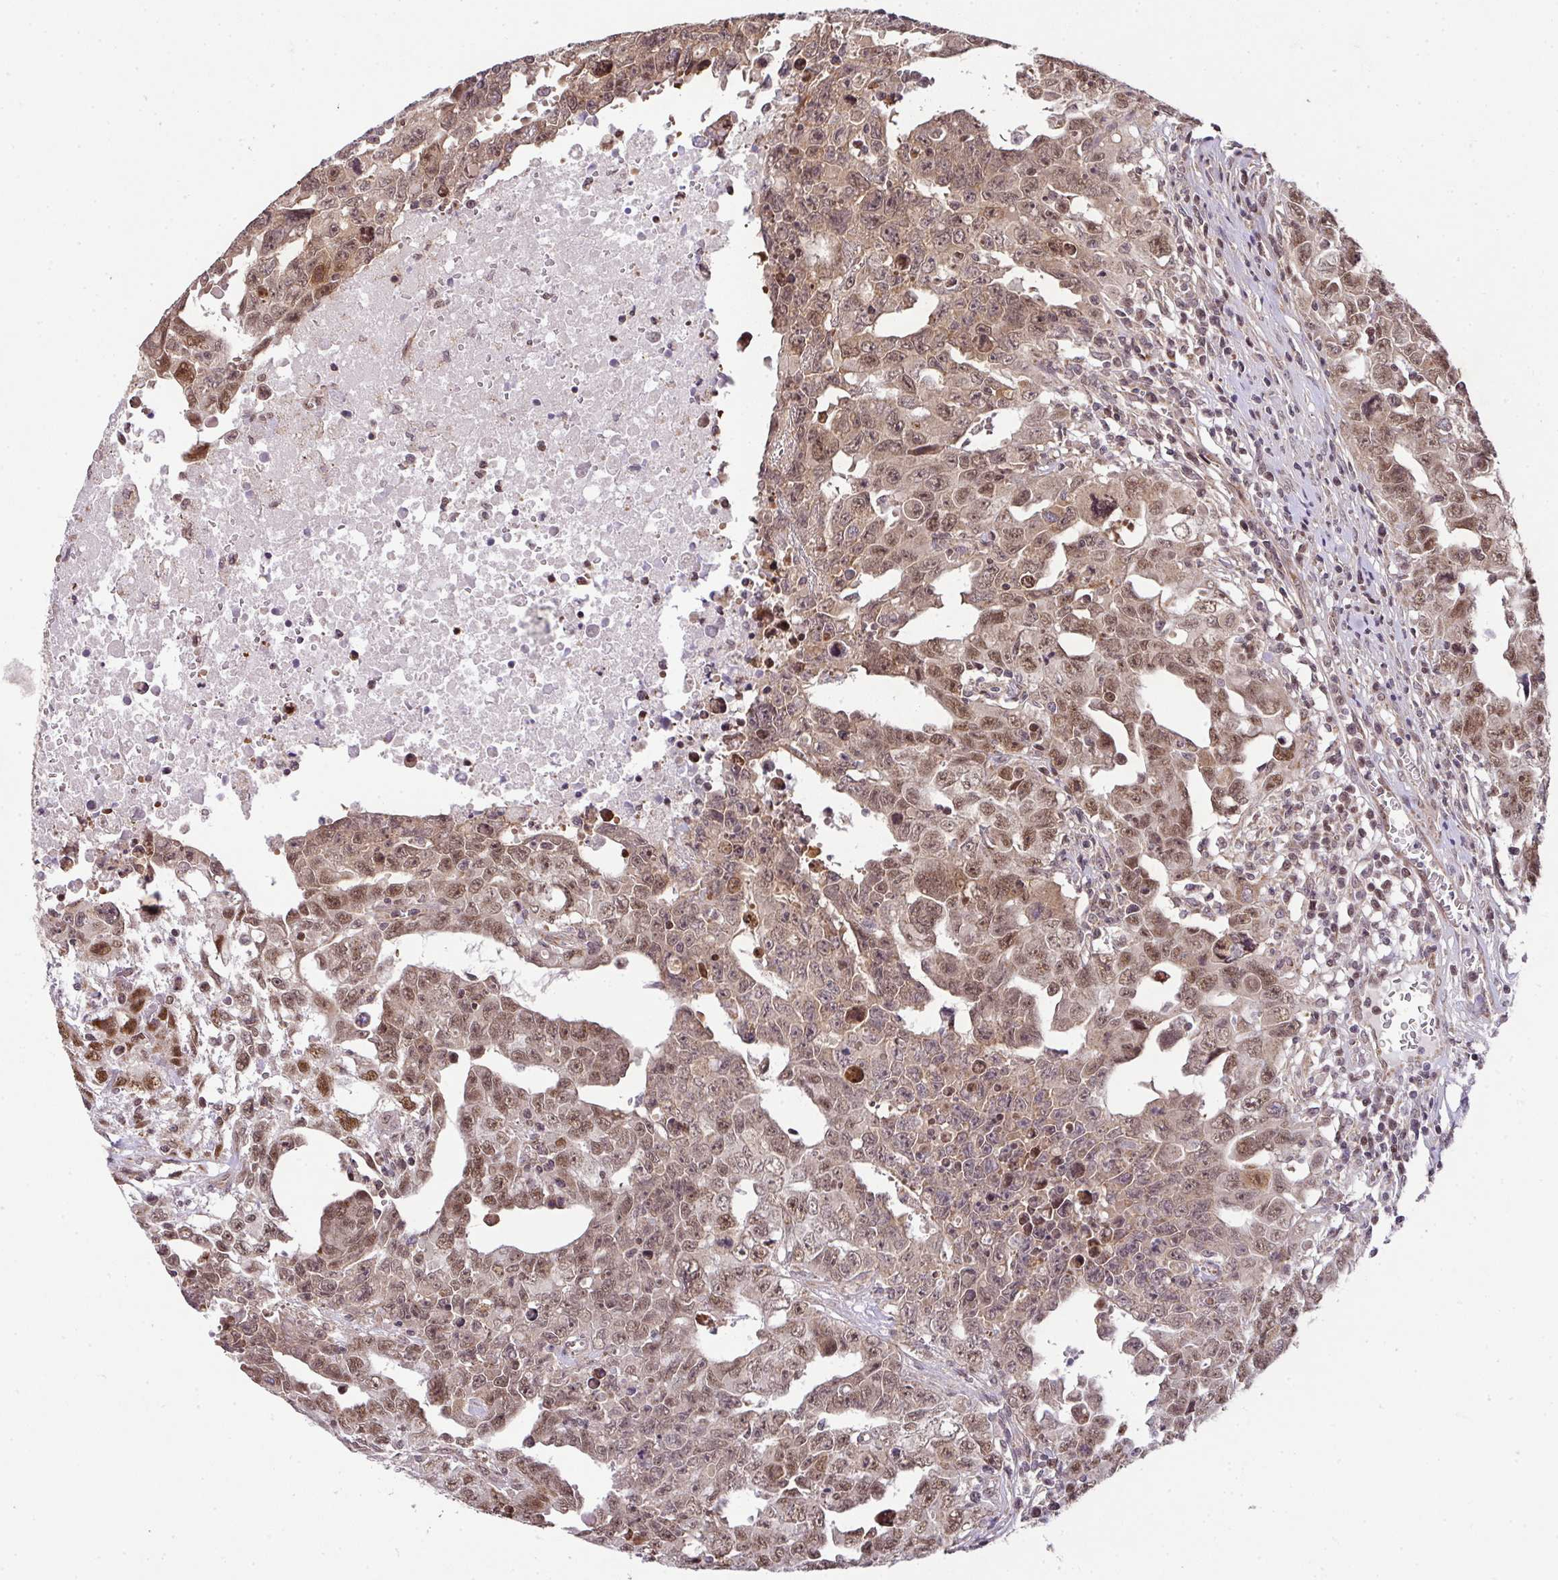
{"staining": {"intensity": "moderate", "quantity": ">75%", "location": "nuclear"}, "tissue": "testis cancer", "cell_type": "Tumor cells", "image_type": "cancer", "snomed": [{"axis": "morphology", "description": "Carcinoma, Embryonal, NOS"}, {"axis": "topography", "description": "Testis"}], "caption": "Embryonal carcinoma (testis) stained with immunohistochemistry (IHC) demonstrates moderate nuclear staining in approximately >75% of tumor cells.", "gene": "PLK1", "patient": {"sex": "male", "age": 24}}